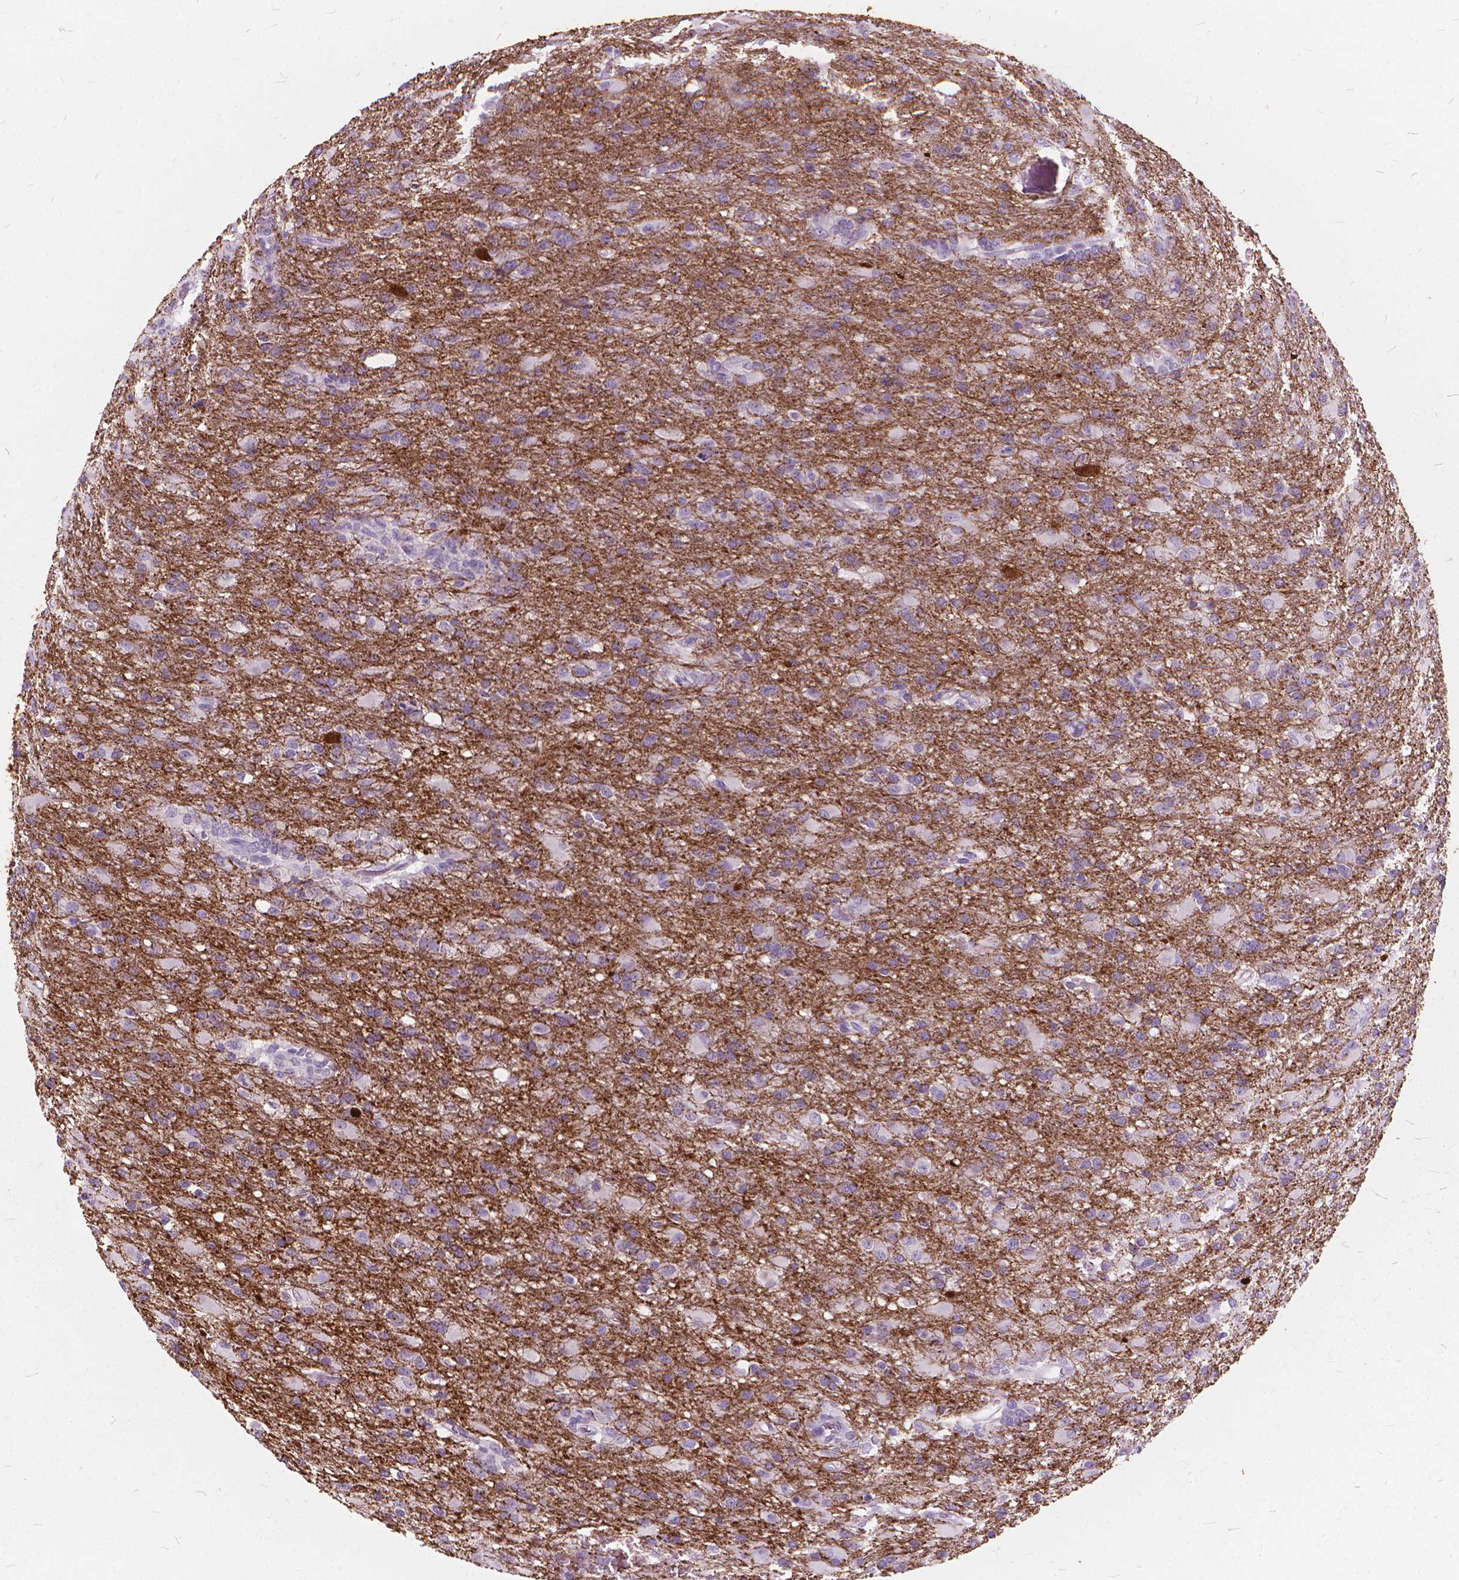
{"staining": {"intensity": "negative", "quantity": "none", "location": "none"}, "tissue": "glioma", "cell_type": "Tumor cells", "image_type": "cancer", "snomed": [{"axis": "morphology", "description": "Glioma, malignant, High grade"}, {"axis": "topography", "description": "Brain"}], "caption": "IHC image of glioma stained for a protein (brown), which shows no staining in tumor cells.", "gene": "DNM1", "patient": {"sex": "male", "age": 68}}